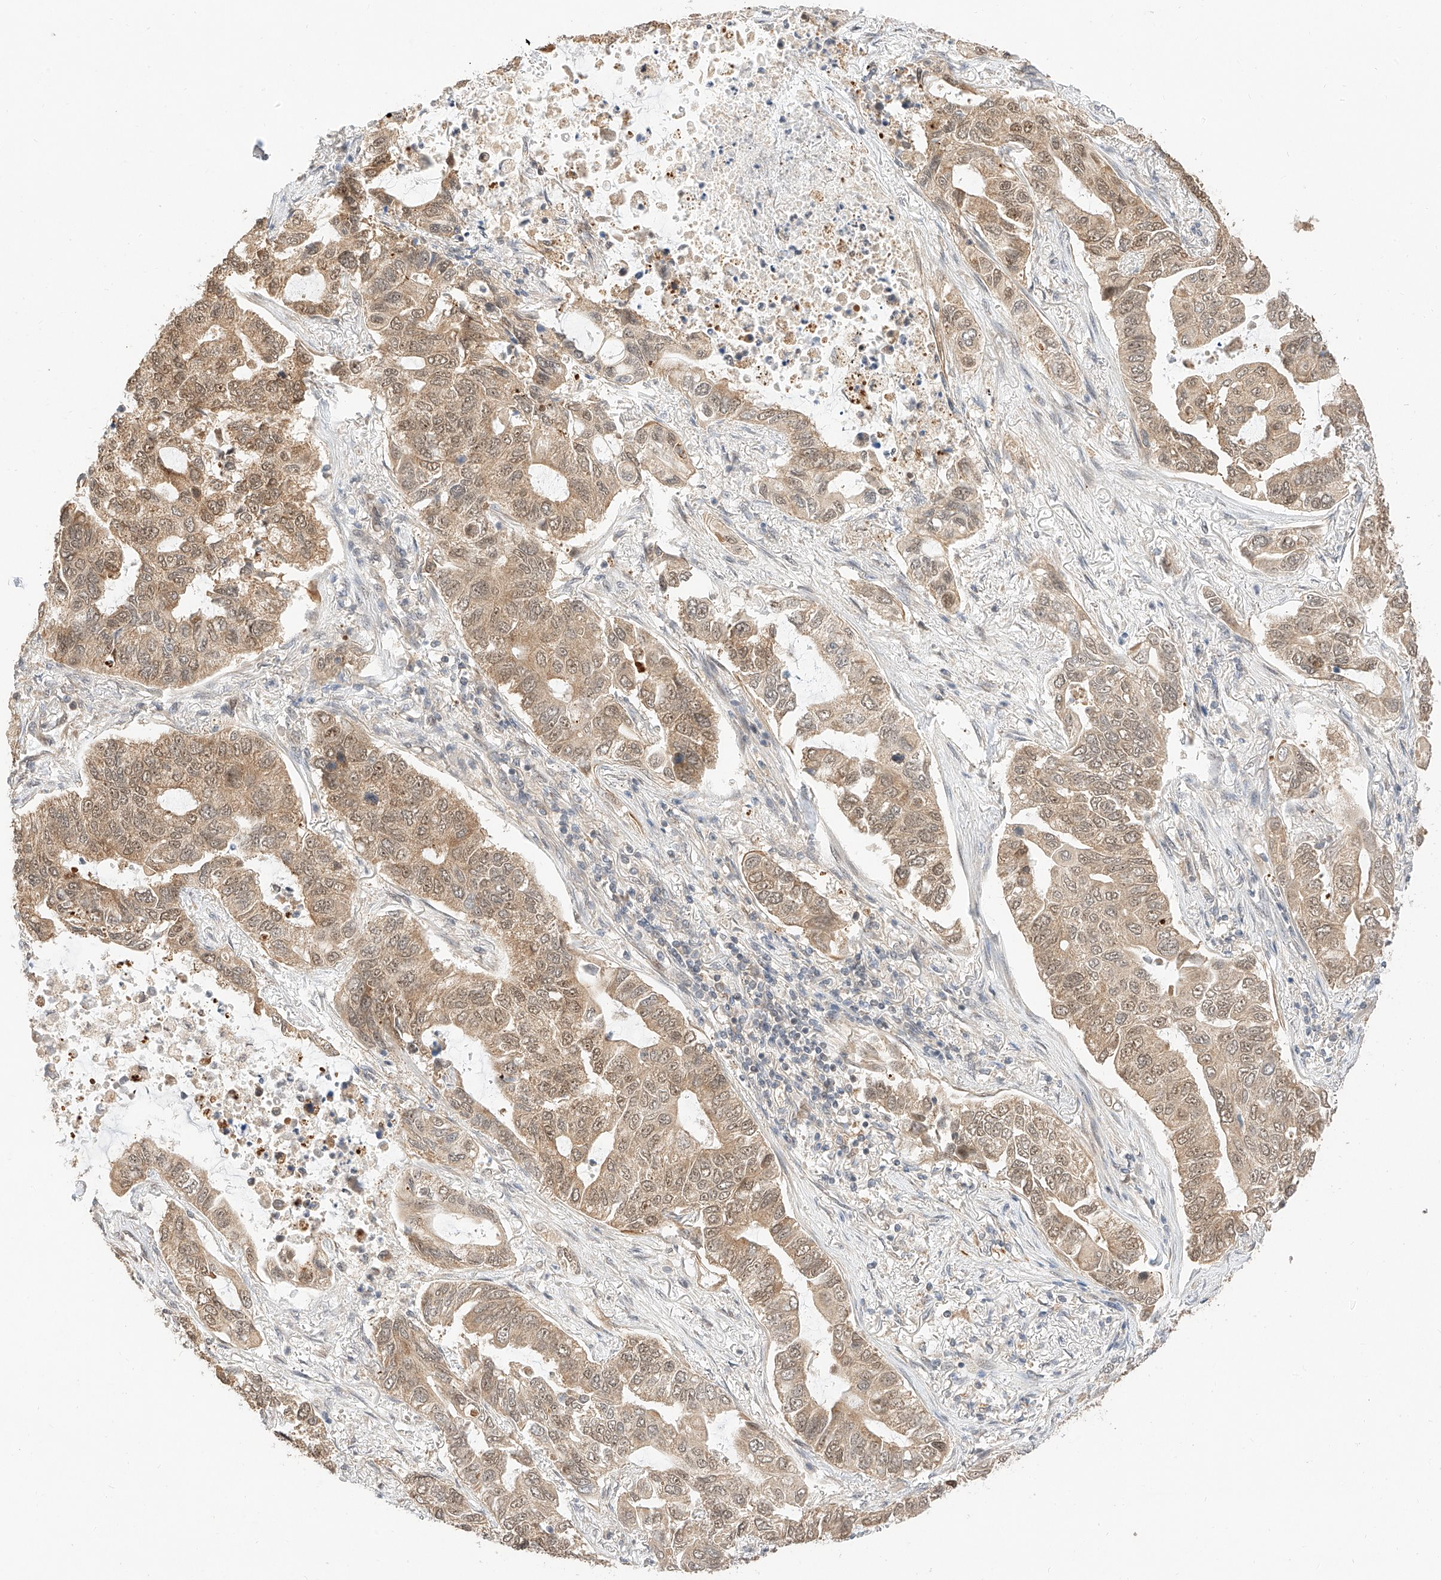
{"staining": {"intensity": "weak", "quantity": ">75%", "location": "cytoplasmic/membranous,nuclear"}, "tissue": "lung cancer", "cell_type": "Tumor cells", "image_type": "cancer", "snomed": [{"axis": "morphology", "description": "Adenocarcinoma, NOS"}, {"axis": "topography", "description": "Lung"}], "caption": "Human lung cancer (adenocarcinoma) stained for a protein (brown) displays weak cytoplasmic/membranous and nuclear positive staining in approximately >75% of tumor cells.", "gene": "EIF4H", "patient": {"sex": "male", "age": 64}}